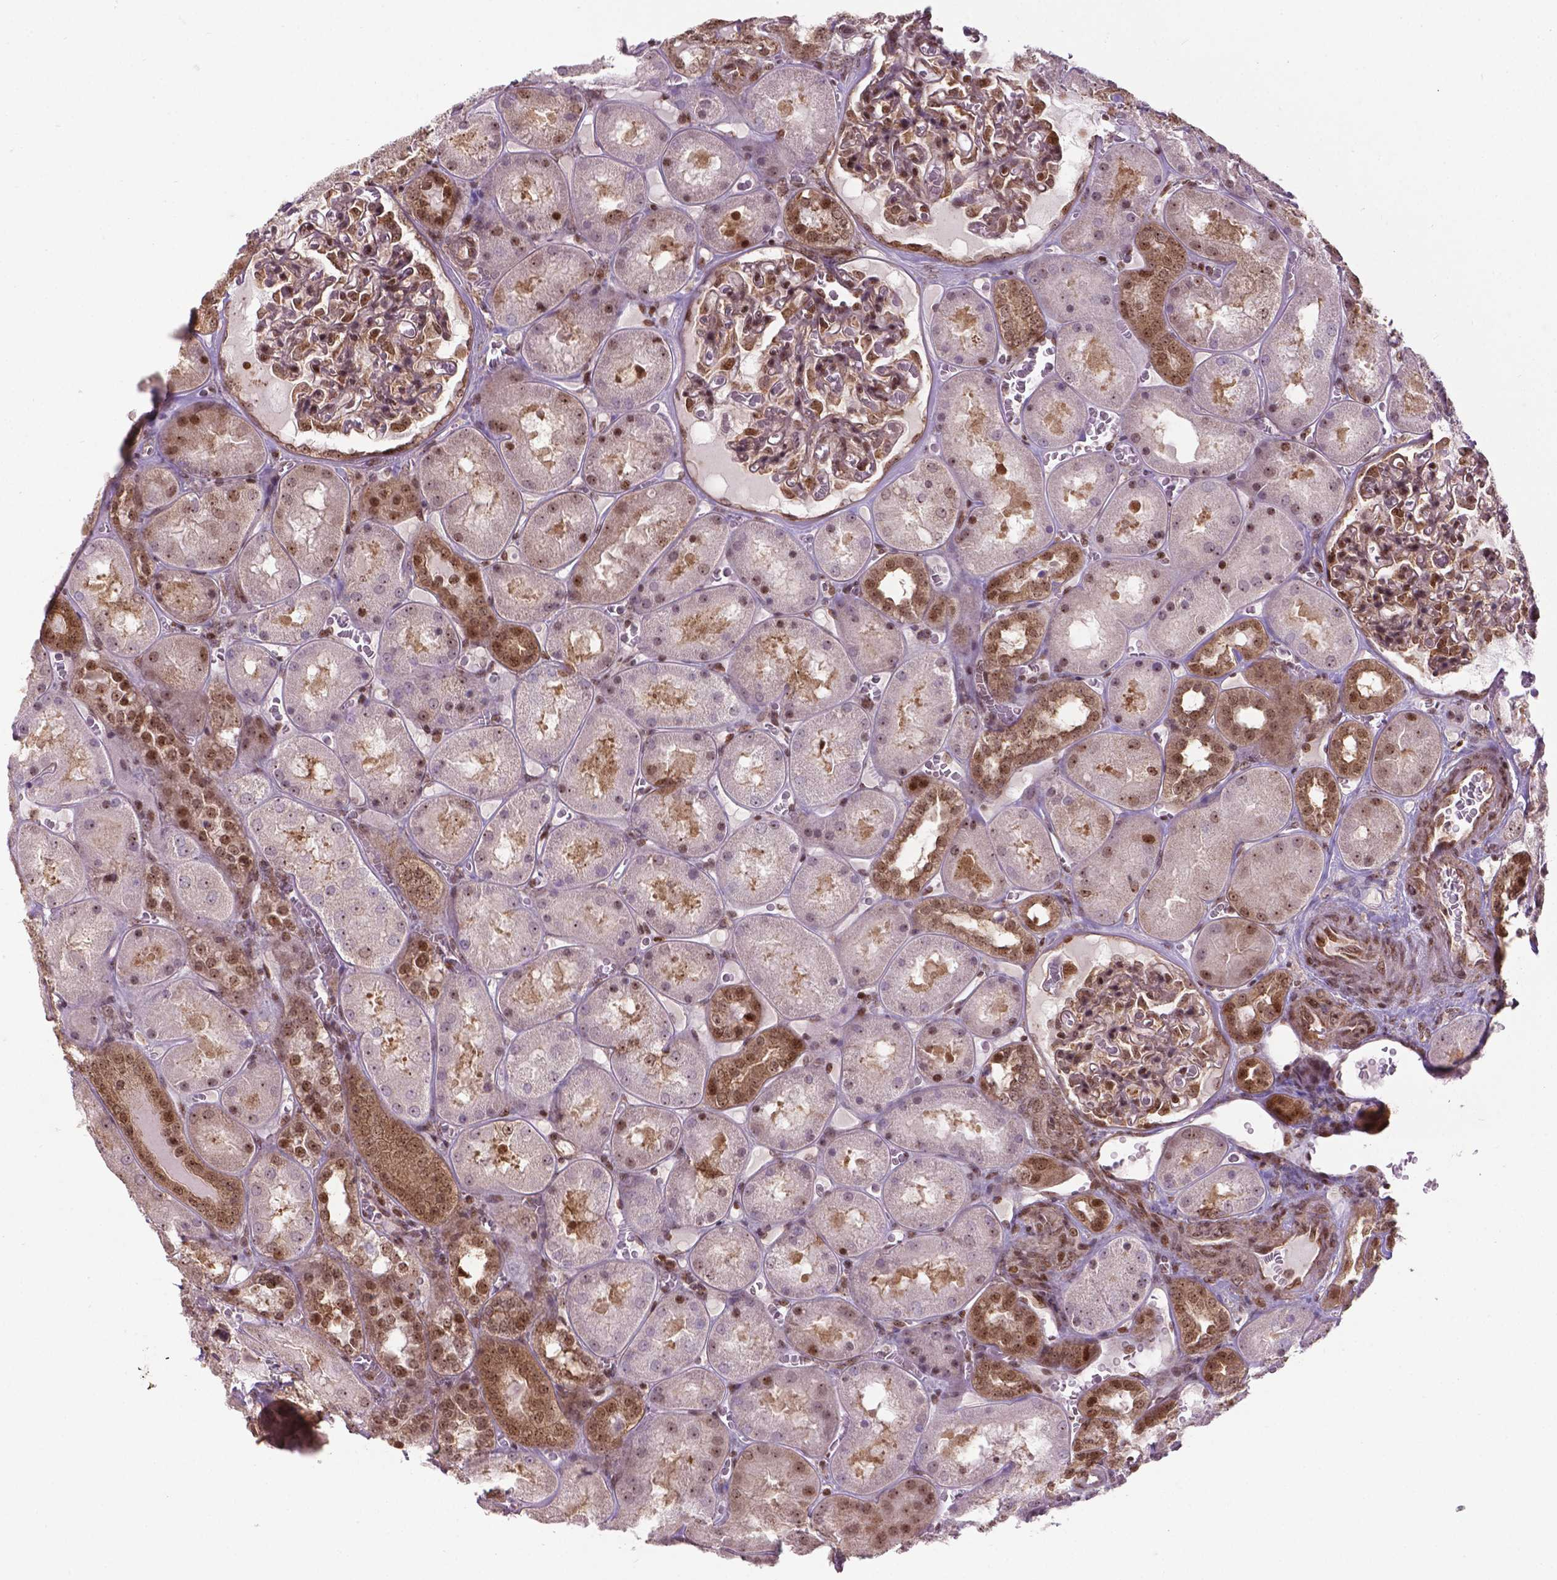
{"staining": {"intensity": "moderate", "quantity": ">75%", "location": "cytoplasmic/membranous,nuclear"}, "tissue": "kidney", "cell_type": "Cells in glomeruli", "image_type": "normal", "snomed": [{"axis": "morphology", "description": "Normal tissue, NOS"}, {"axis": "topography", "description": "Kidney"}], "caption": "High-magnification brightfield microscopy of unremarkable kidney stained with DAB (brown) and counterstained with hematoxylin (blue). cells in glomeruli exhibit moderate cytoplasmic/membranous,nuclear staining is appreciated in about>75% of cells.", "gene": "CSNK2A1", "patient": {"sex": "male", "age": 73}}